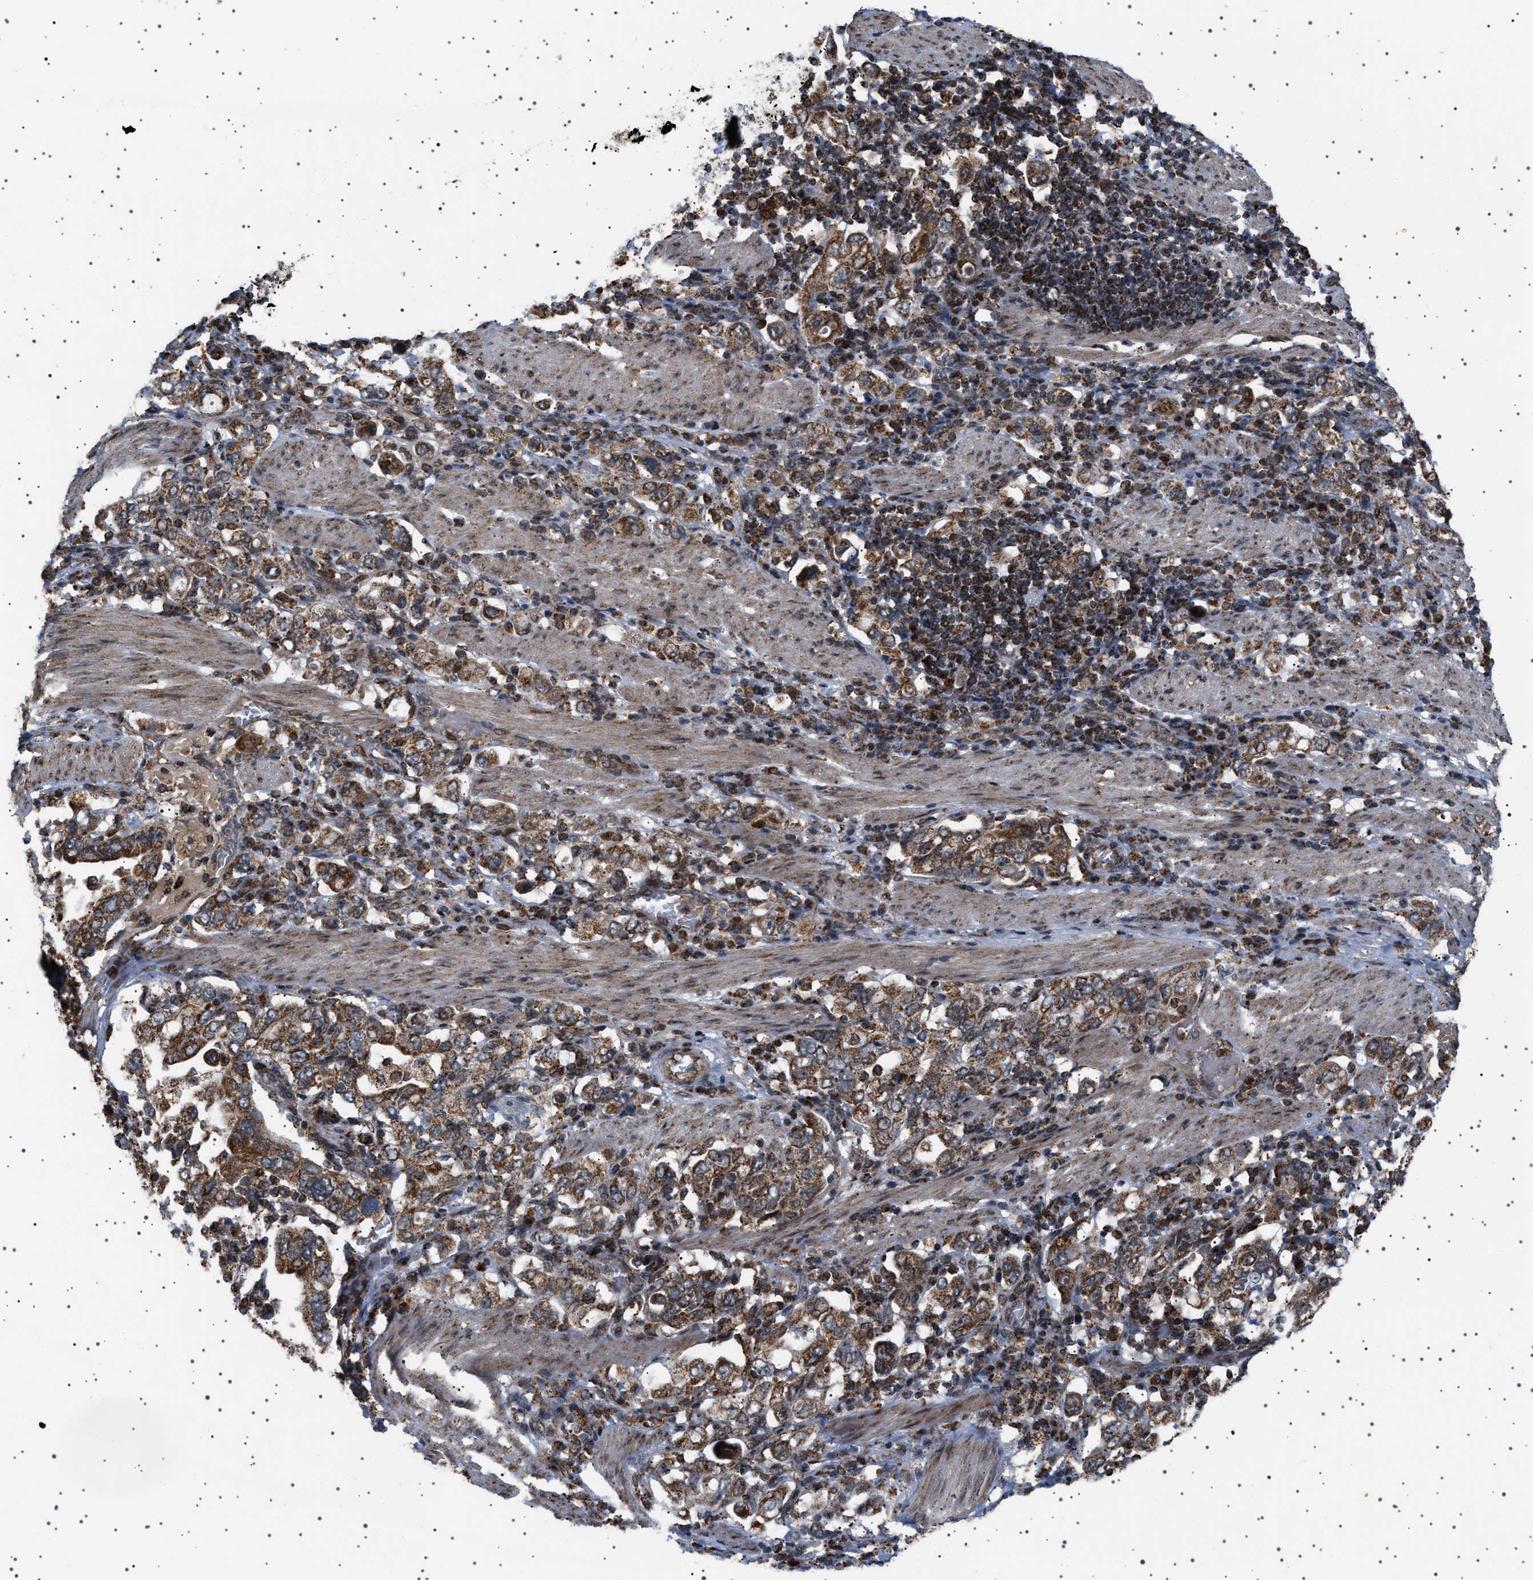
{"staining": {"intensity": "strong", "quantity": "25%-75%", "location": "cytoplasmic/membranous,nuclear"}, "tissue": "stomach cancer", "cell_type": "Tumor cells", "image_type": "cancer", "snomed": [{"axis": "morphology", "description": "Adenocarcinoma, NOS"}, {"axis": "topography", "description": "Stomach, upper"}], "caption": "A photomicrograph showing strong cytoplasmic/membranous and nuclear staining in about 25%-75% of tumor cells in stomach cancer, as visualized by brown immunohistochemical staining.", "gene": "MELK", "patient": {"sex": "male", "age": 62}}